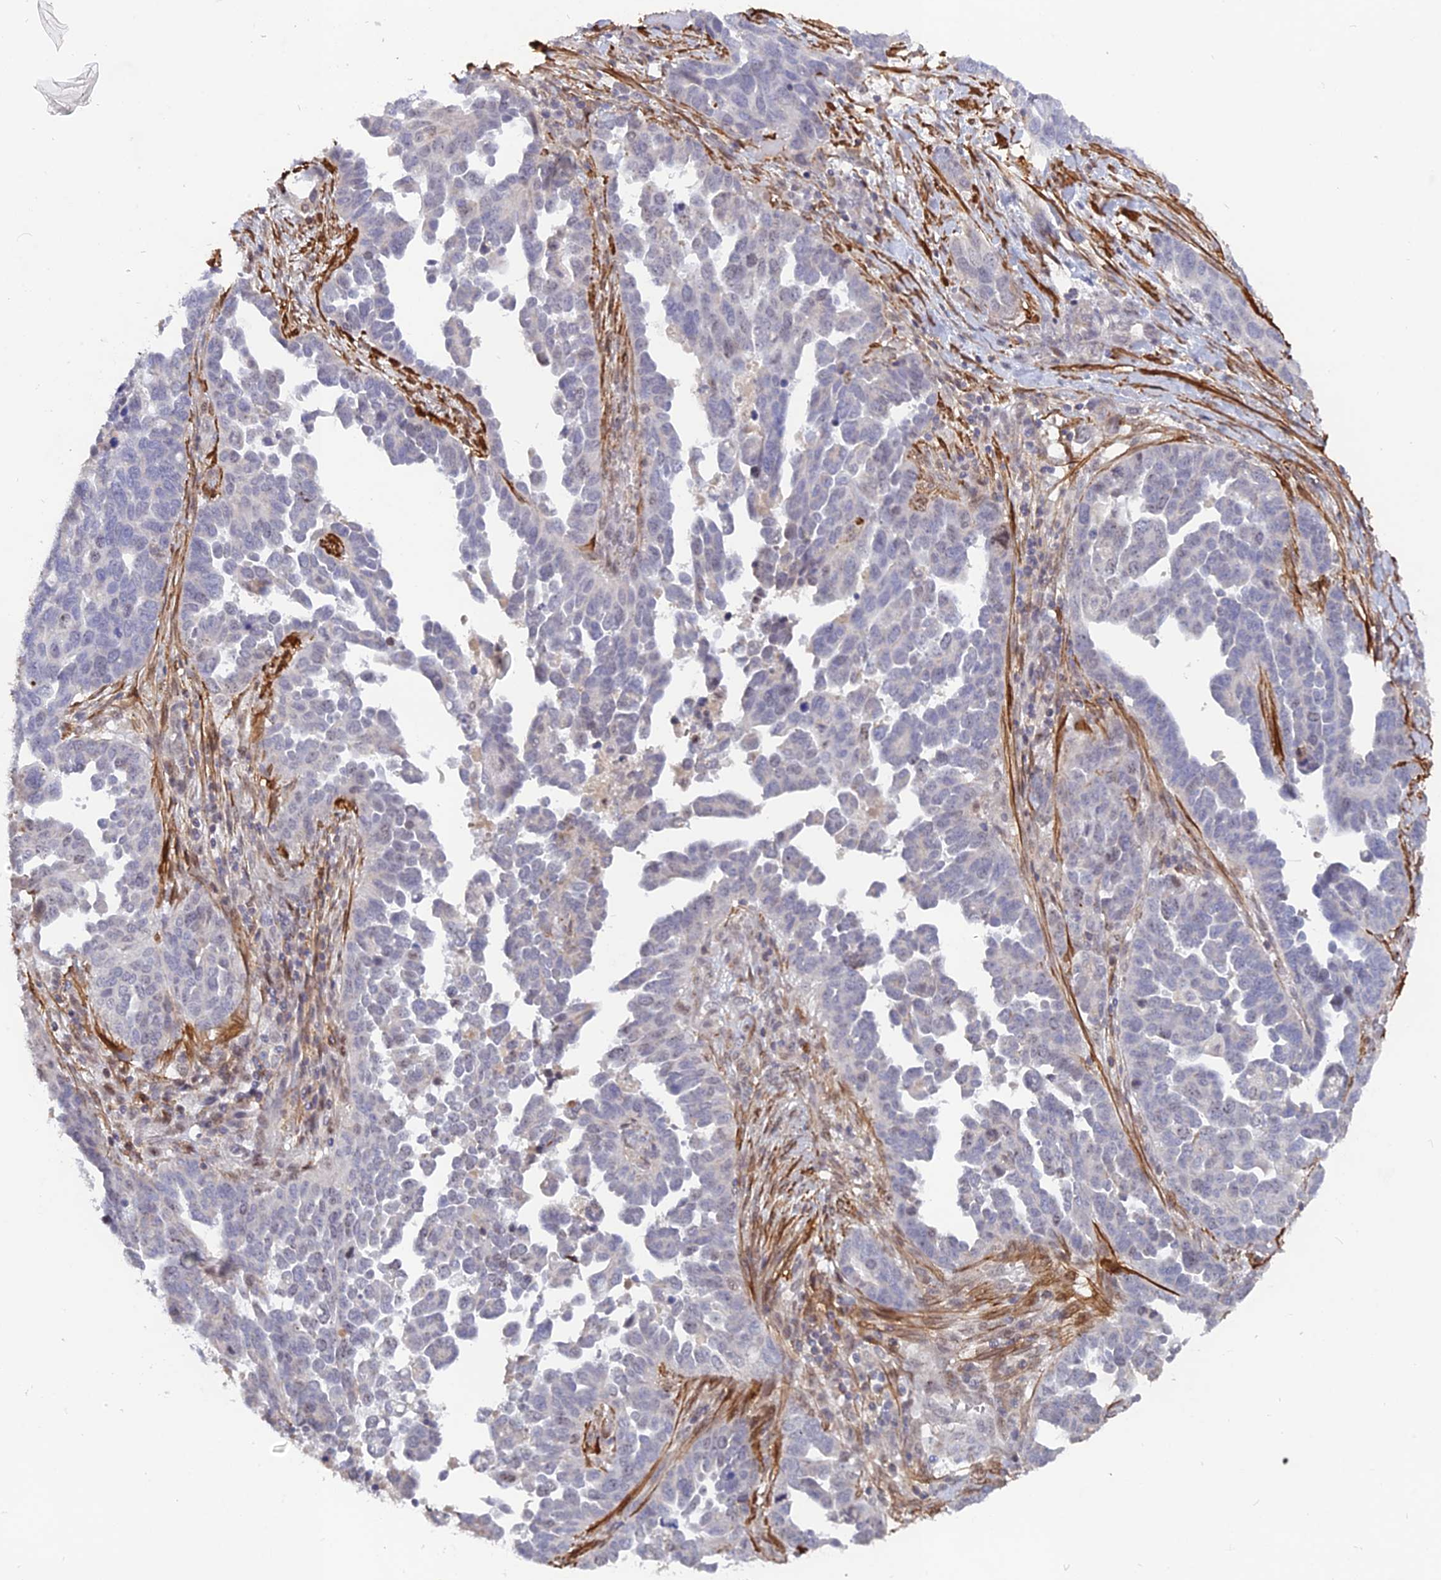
{"staining": {"intensity": "negative", "quantity": "none", "location": "none"}, "tissue": "ovarian cancer", "cell_type": "Tumor cells", "image_type": "cancer", "snomed": [{"axis": "morphology", "description": "Cystadenocarcinoma, serous, NOS"}, {"axis": "topography", "description": "Ovary"}], "caption": "The immunohistochemistry (IHC) photomicrograph has no significant expression in tumor cells of ovarian cancer tissue.", "gene": "CCDC154", "patient": {"sex": "female", "age": 54}}